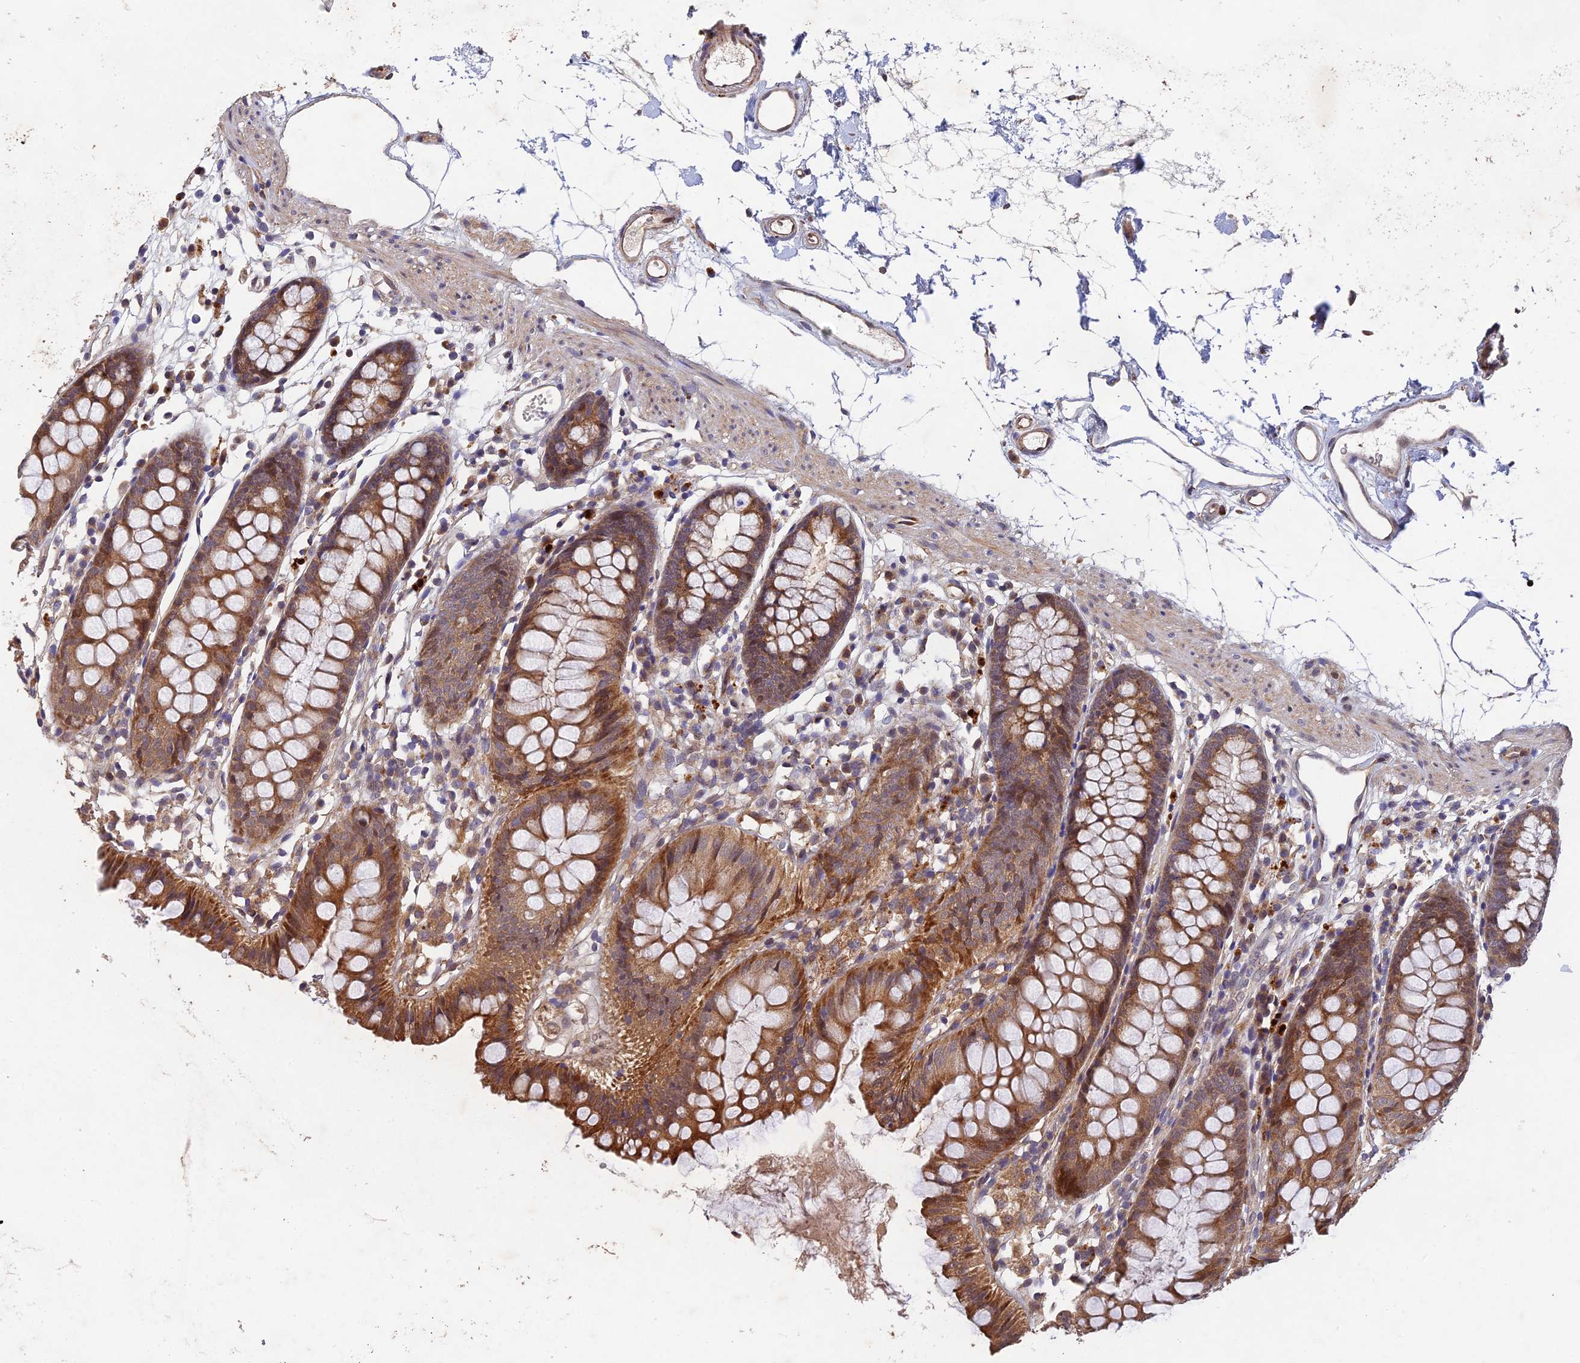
{"staining": {"intensity": "moderate", "quantity": ">75%", "location": "cytoplasmic/membranous"}, "tissue": "colon", "cell_type": "Endothelial cells", "image_type": "normal", "snomed": [{"axis": "morphology", "description": "Normal tissue, NOS"}, {"axis": "topography", "description": "Colon"}], "caption": "Protein staining of unremarkable colon displays moderate cytoplasmic/membranous staining in about >75% of endothelial cells.", "gene": "NSMCE1", "patient": {"sex": "female", "age": 84}}